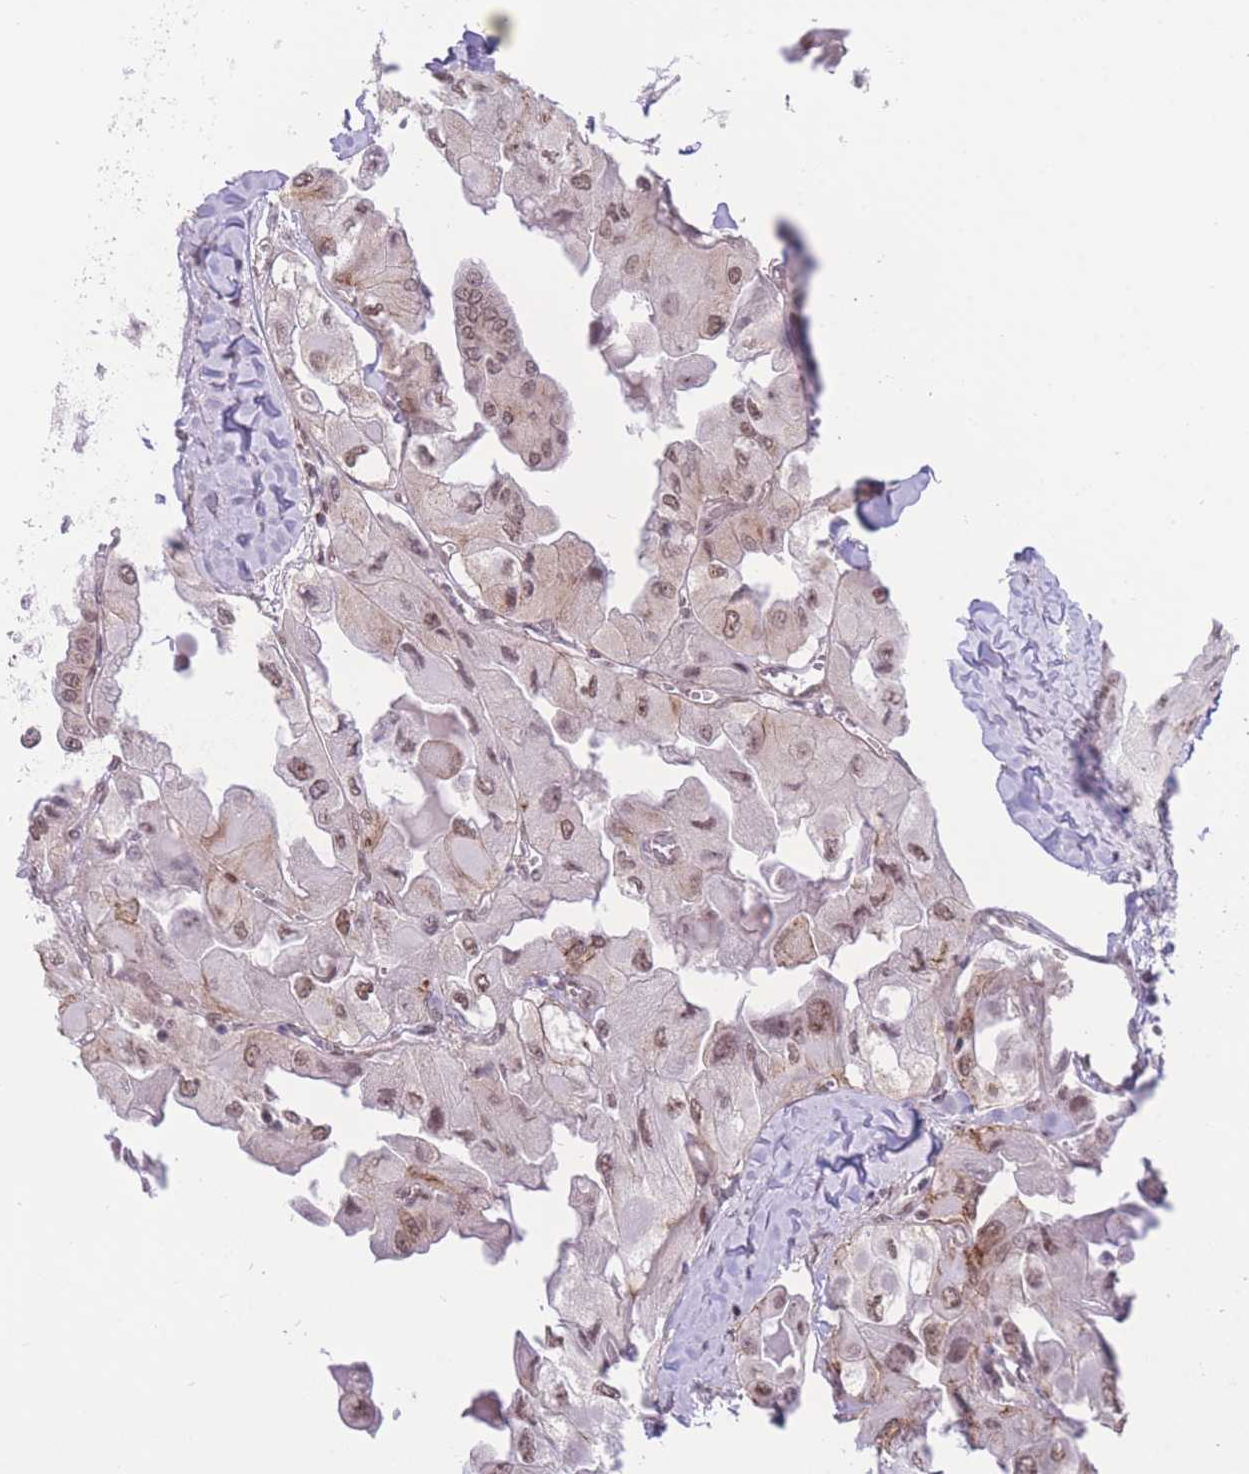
{"staining": {"intensity": "moderate", "quantity": ">75%", "location": "nuclear"}, "tissue": "thyroid cancer", "cell_type": "Tumor cells", "image_type": "cancer", "snomed": [{"axis": "morphology", "description": "Normal tissue, NOS"}, {"axis": "morphology", "description": "Papillary adenocarcinoma, NOS"}, {"axis": "topography", "description": "Thyroid gland"}], "caption": "DAB (3,3'-diaminobenzidine) immunohistochemical staining of human papillary adenocarcinoma (thyroid) displays moderate nuclear protein expression in about >75% of tumor cells.", "gene": "PCIF1", "patient": {"sex": "female", "age": 59}}